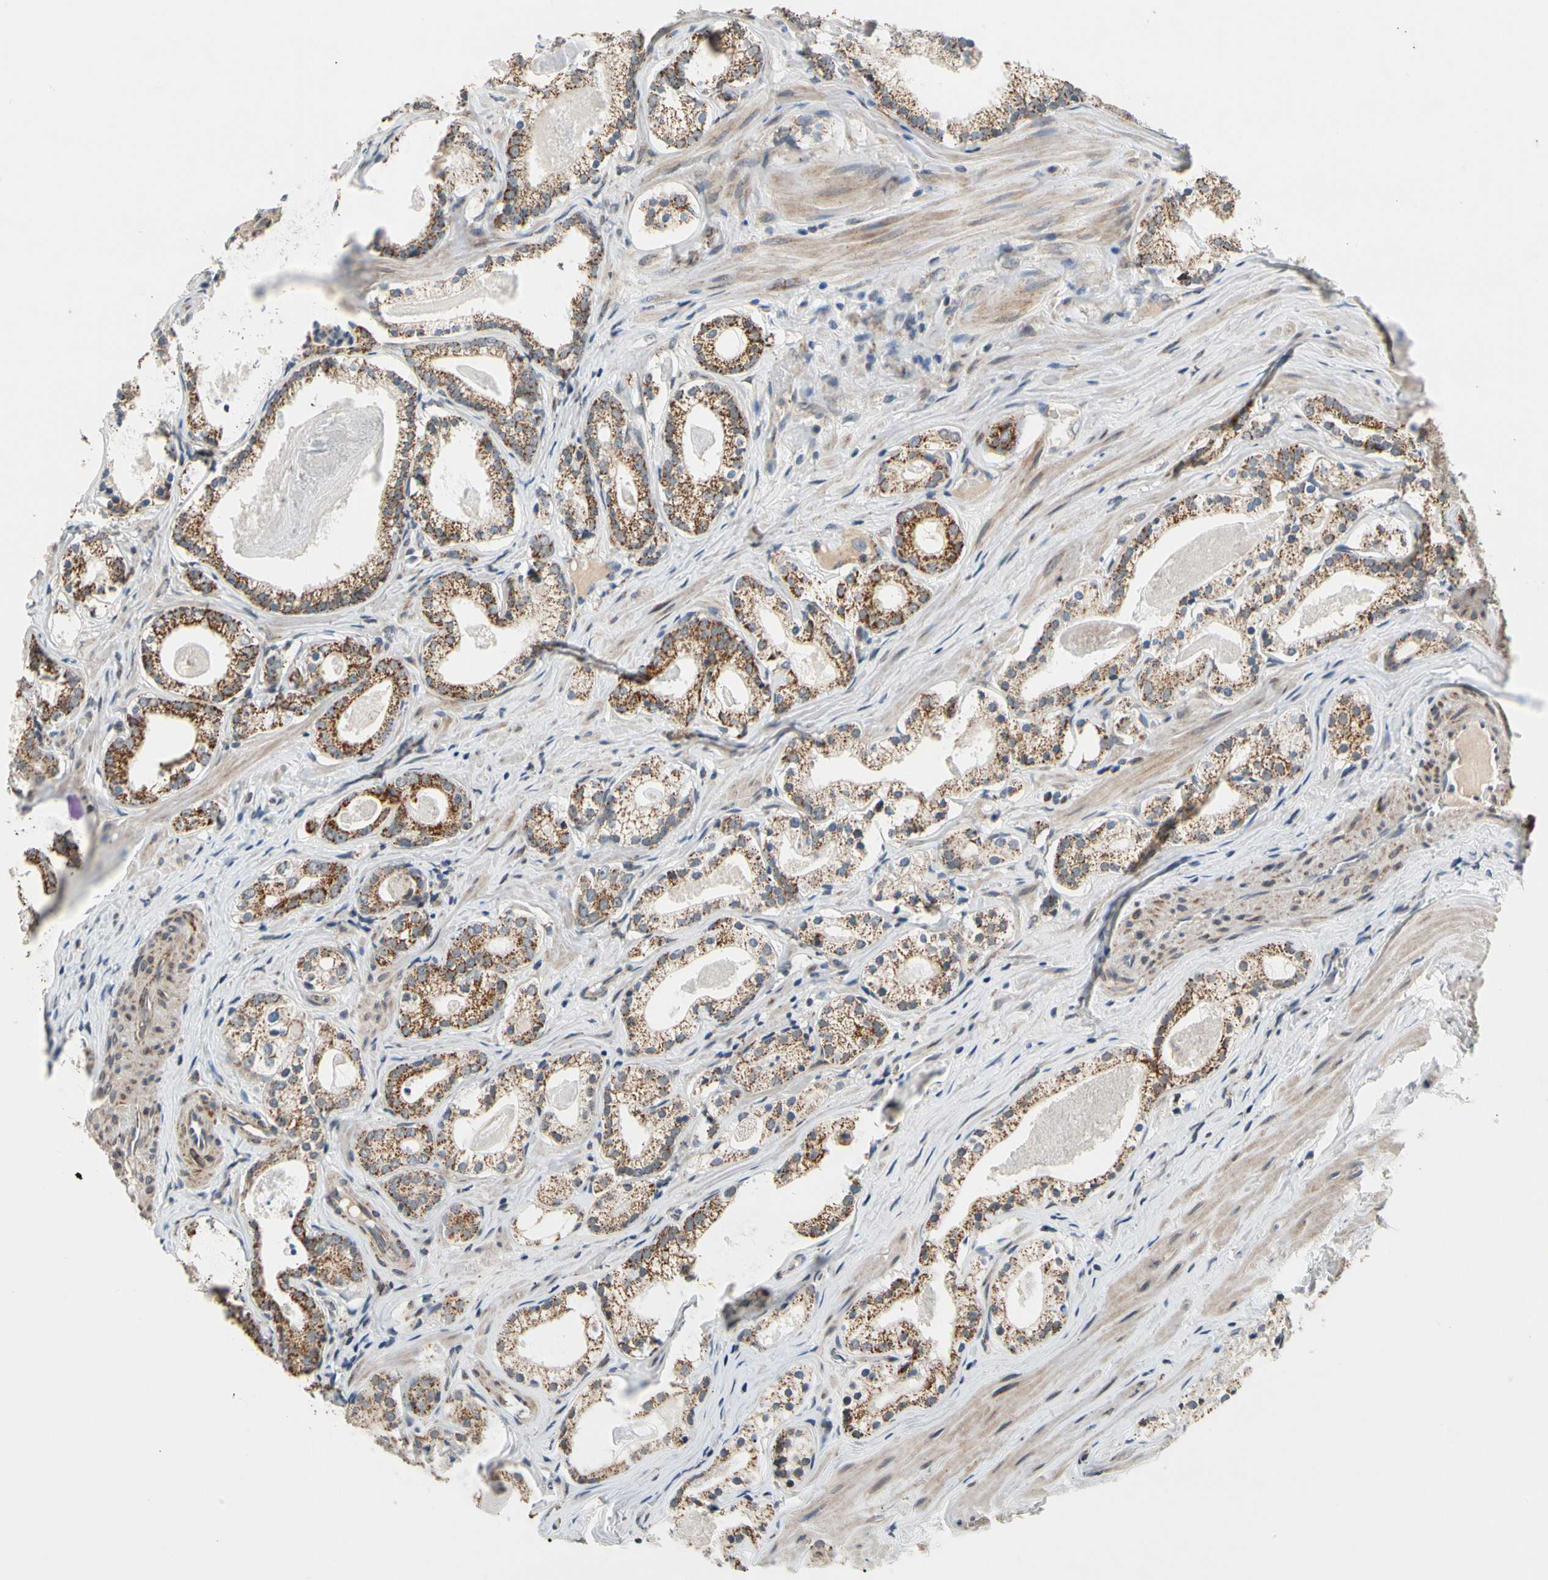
{"staining": {"intensity": "moderate", "quantity": "25%-75%", "location": "cytoplasmic/membranous"}, "tissue": "prostate cancer", "cell_type": "Tumor cells", "image_type": "cancer", "snomed": [{"axis": "morphology", "description": "Adenocarcinoma, Low grade"}, {"axis": "topography", "description": "Prostate"}], "caption": "Low-grade adenocarcinoma (prostate) stained with IHC shows moderate cytoplasmic/membranous expression in approximately 25%-75% of tumor cells.", "gene": "KHDC4", "patient": {"sex": "male", "age": 59}}